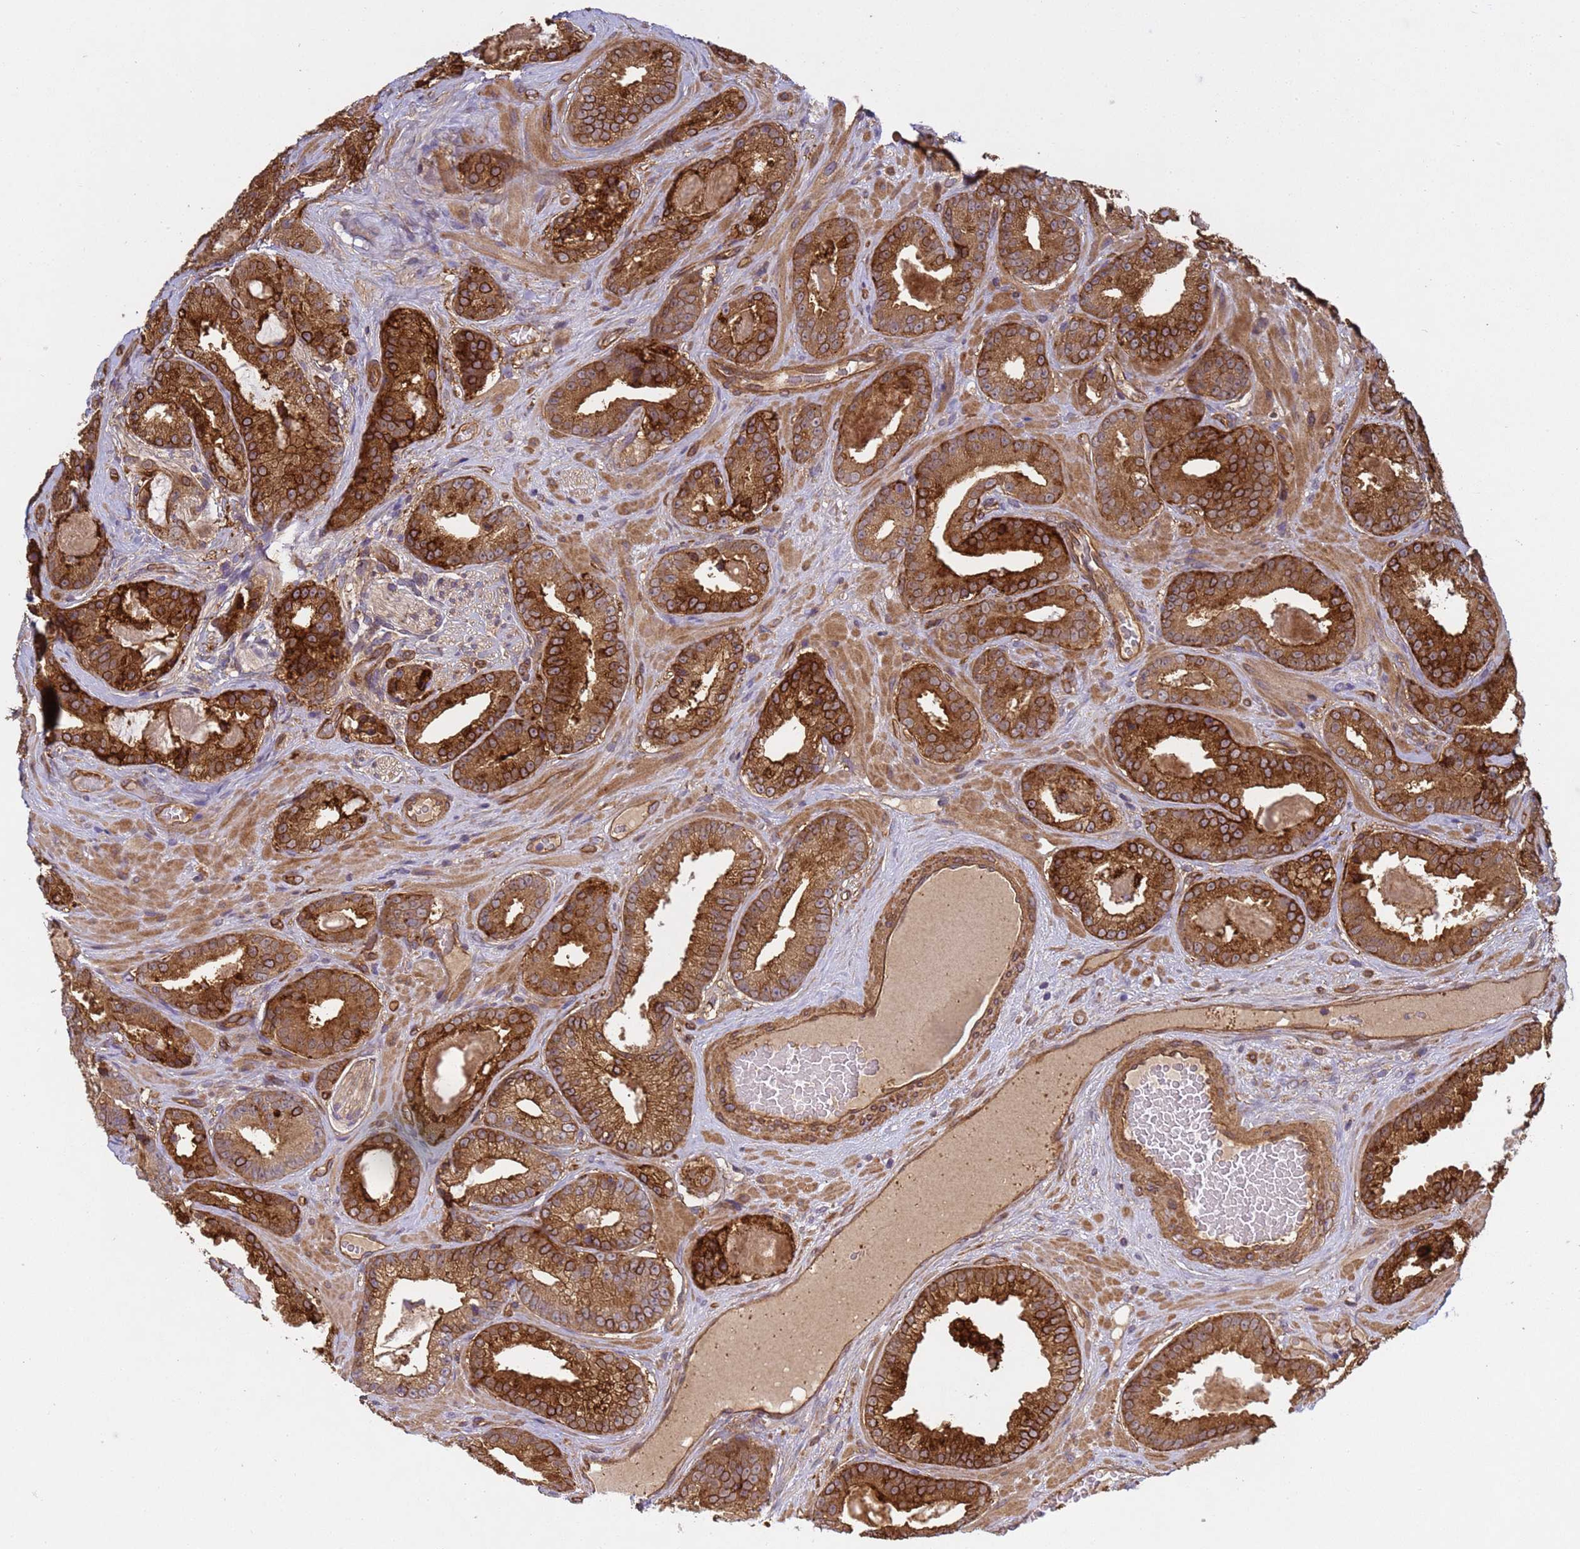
{"staining": {"intensity": "strong", "quantity": ">75%", "location": "cytoplasmic/membranous"}, "tissue": "prostate cancer", "cell_type": "Tumor cells", "image_type": "cancer", "snomed": [{"axis": "morphology", "description": "Adenocarcinoma, Low grade"}, {"axis": "topography", "description": "Prostate"}], "caption": "Protein expression by immunohistochemistry shows strong cytoplasmic/membranous staining in about >75% of tumor cells in prostate cancer (low-grade adenocarcinoma).", "gene": "C8orf34", "patient": {"sex": "male", "age": 57}}